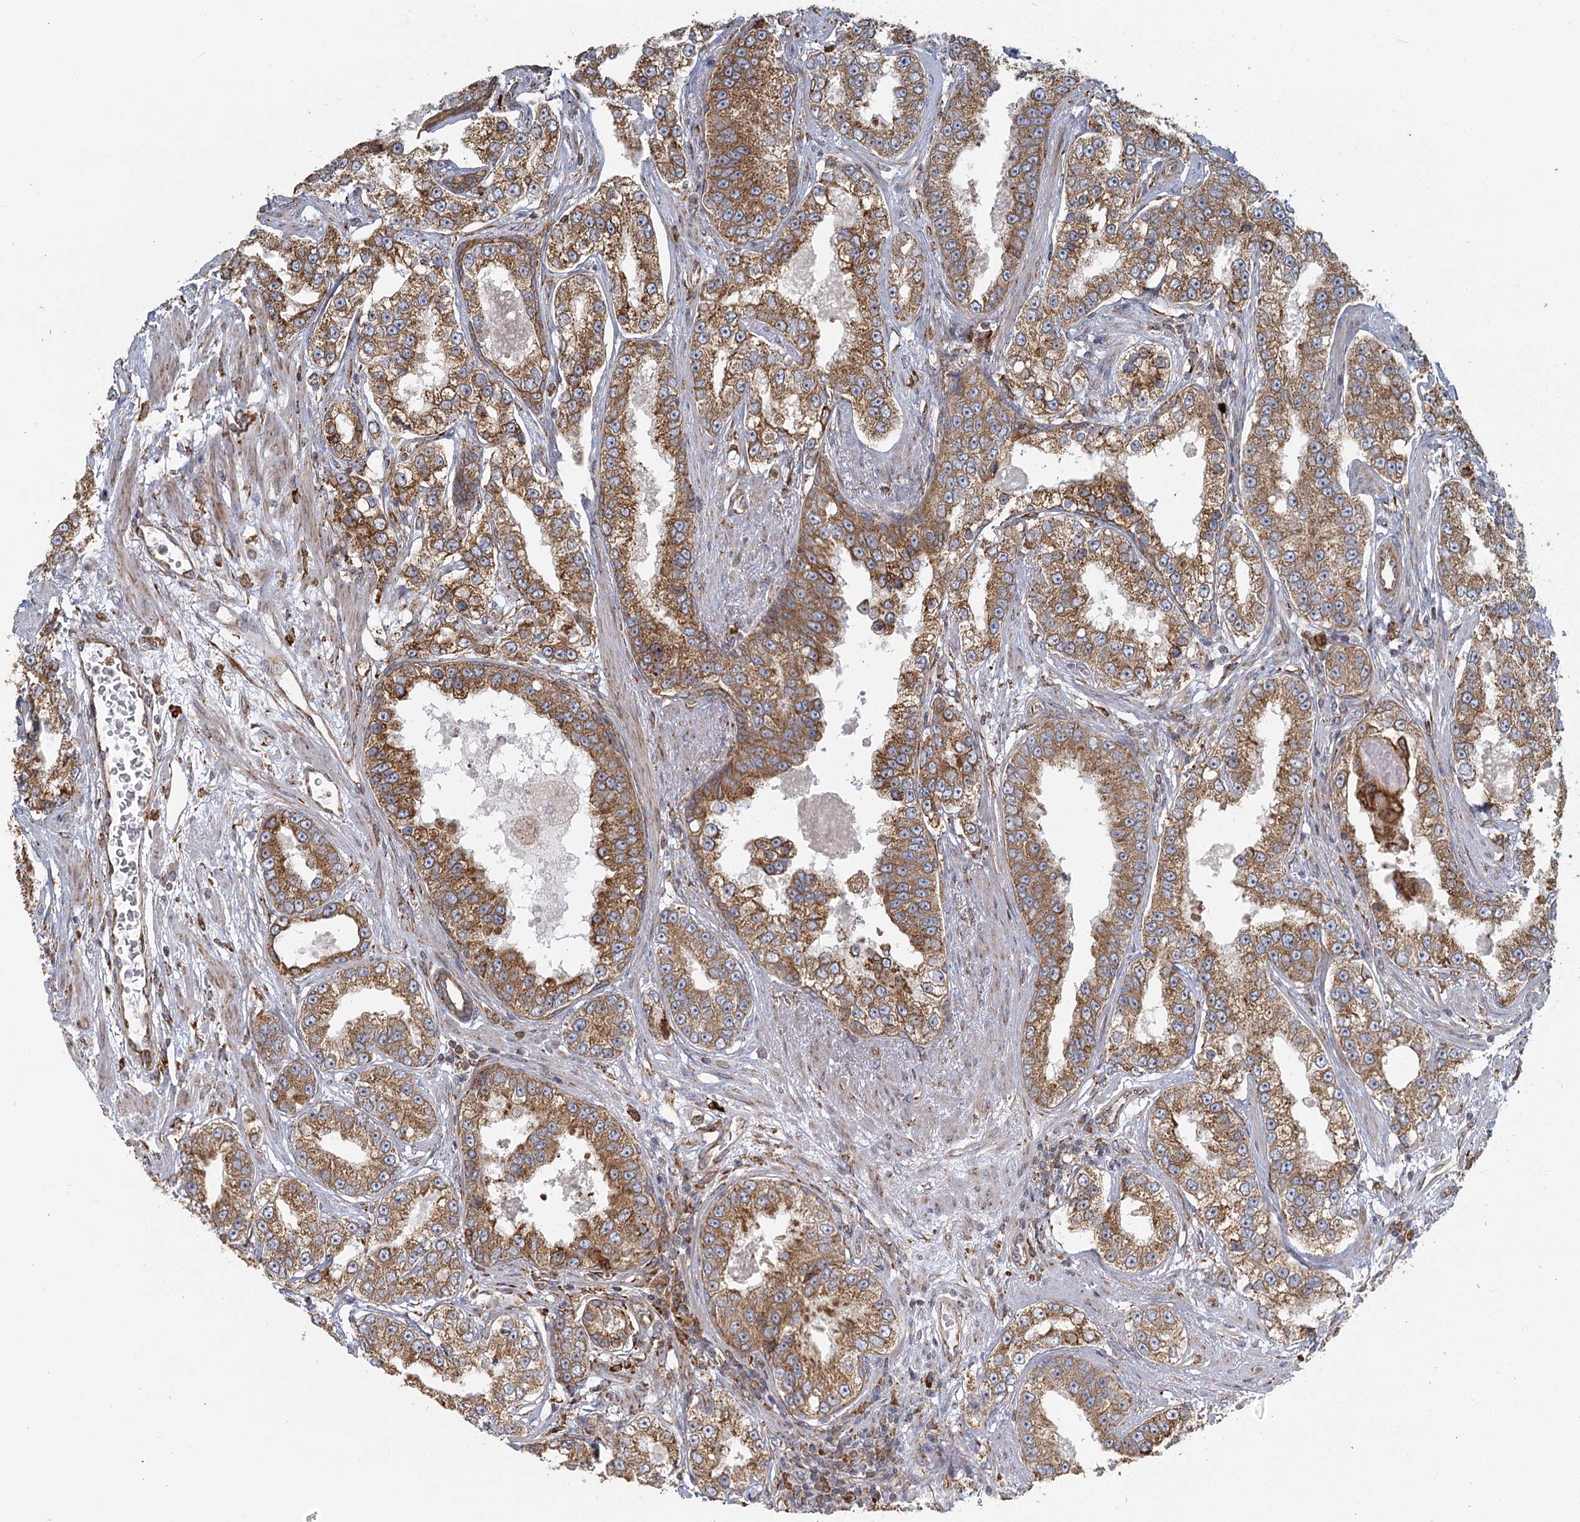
{"staining": {"intensity": "moderate", "quantity": ">75%", "location": "cytoplasmic/membranous"}, "tissue": "prostate cancer", "cell_type": "Tumor cells", "image_type": "cancer", "snomed": [{"axis": "morphology", "description": "Normal tissue, NOS"}, {"axis": "morphology", "description": "Adenocarcinoma, High grade"}, {"axis": "topography", "description": "Prostate"}], "caption": "A high-resolution micrograph shows IHC staining of prostate cancer (high-grade adenocarcinoma), which exhibits moderate cytoplasmic/membranous expression in about >75% of tumor cells.", "gene": "TAS1R1", "patient": {"sex": "male", "age": 83}}